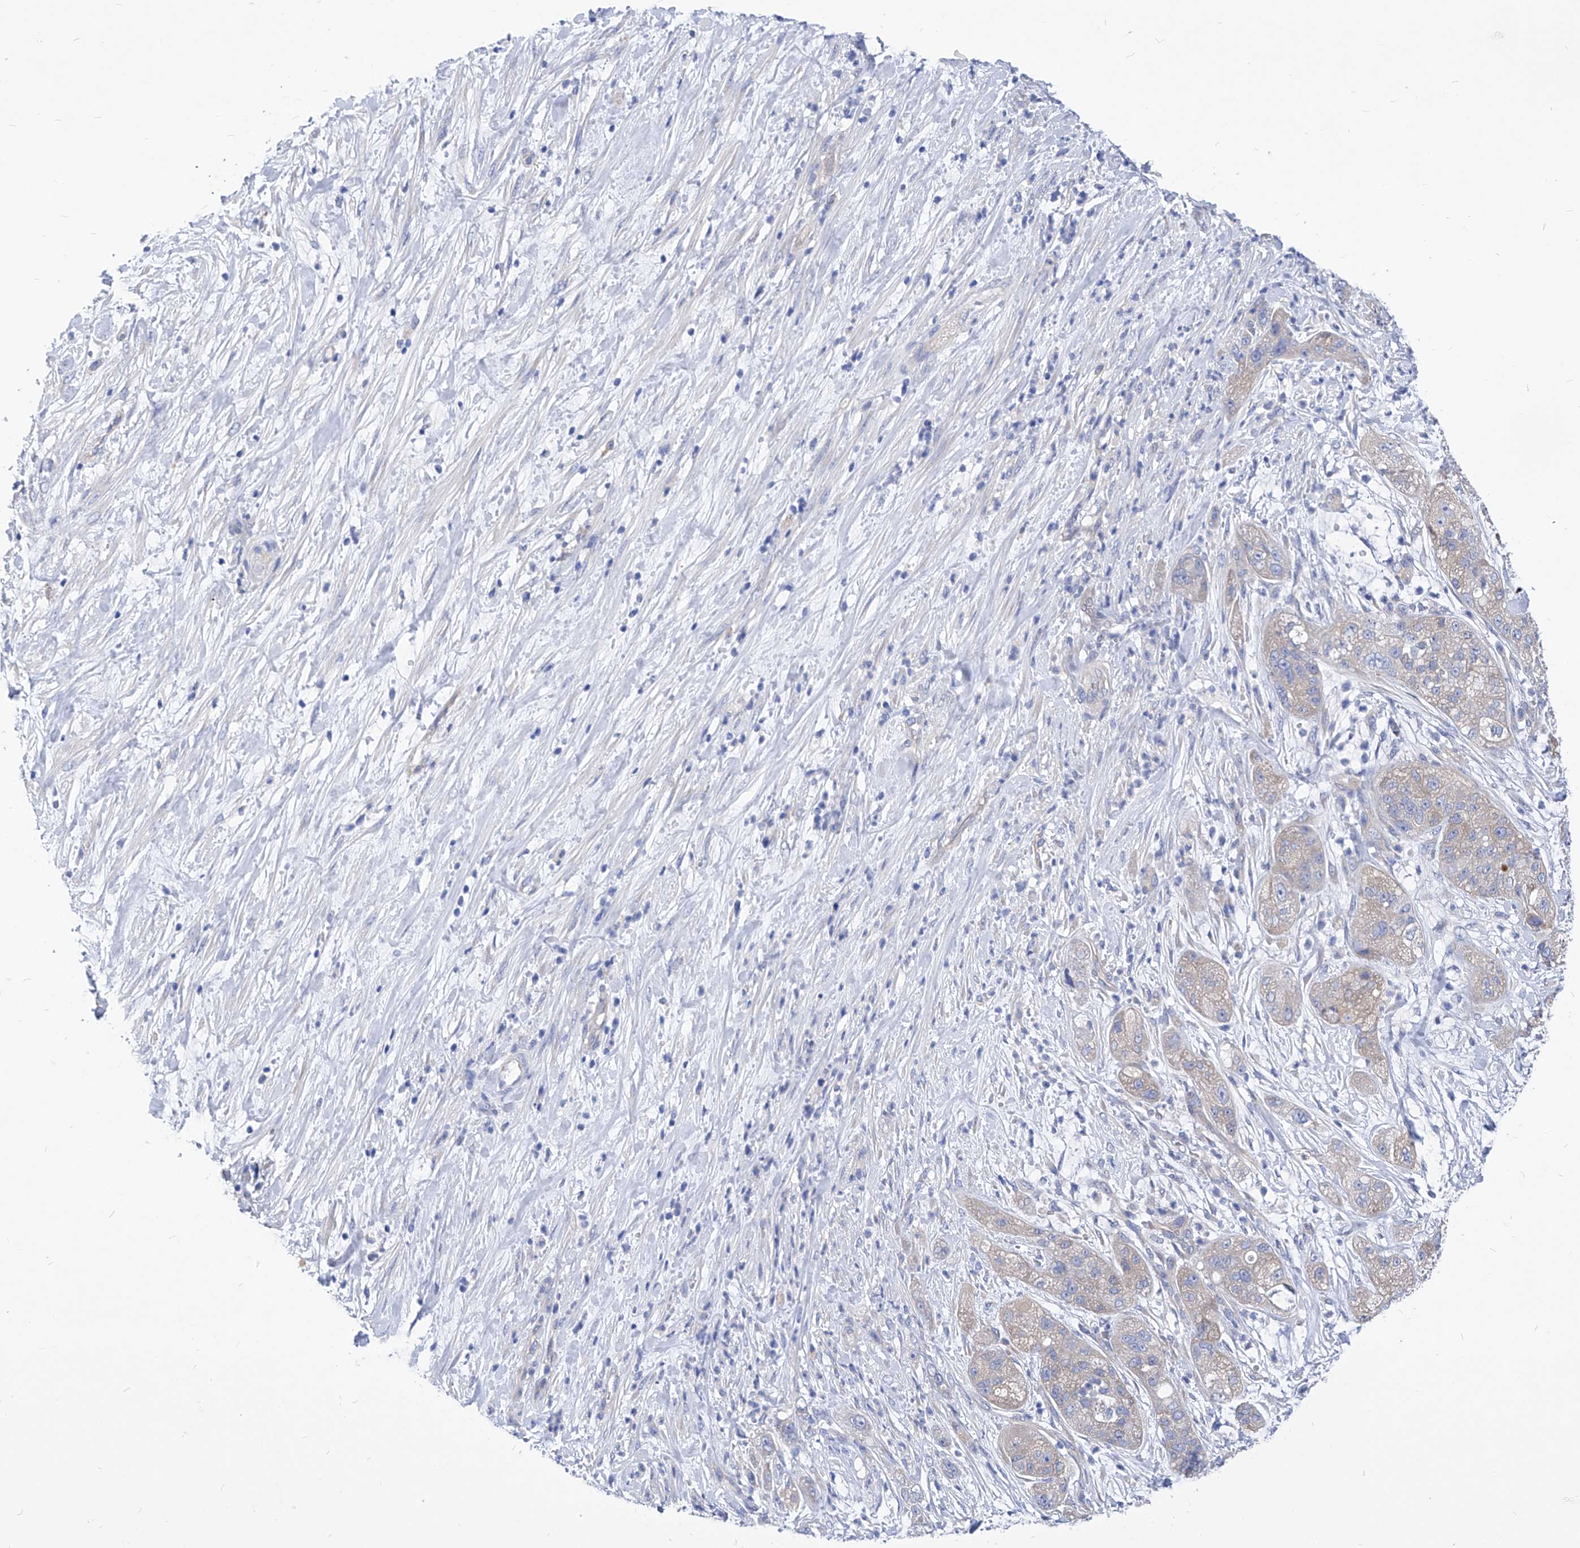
{"staining": {"intensity": "weak", "quantity": "<25%", "location": "cytoplasmic/membranous"}, "tissue": "pancreatic cancer", "cell_type": "Tumor cells", "image_type": "cancer", "snomed": [{"axis": "morphology", "description": "Adenocarcinoma, NOS"}, {"axis": "topography", "description": "Pancreas"}], "caption": "Tumor cells show no significant expression in pancreatic adenocarcinoma.", "gene": "XPNPEP1", "patient": {"sex": "female", "age": 78}}